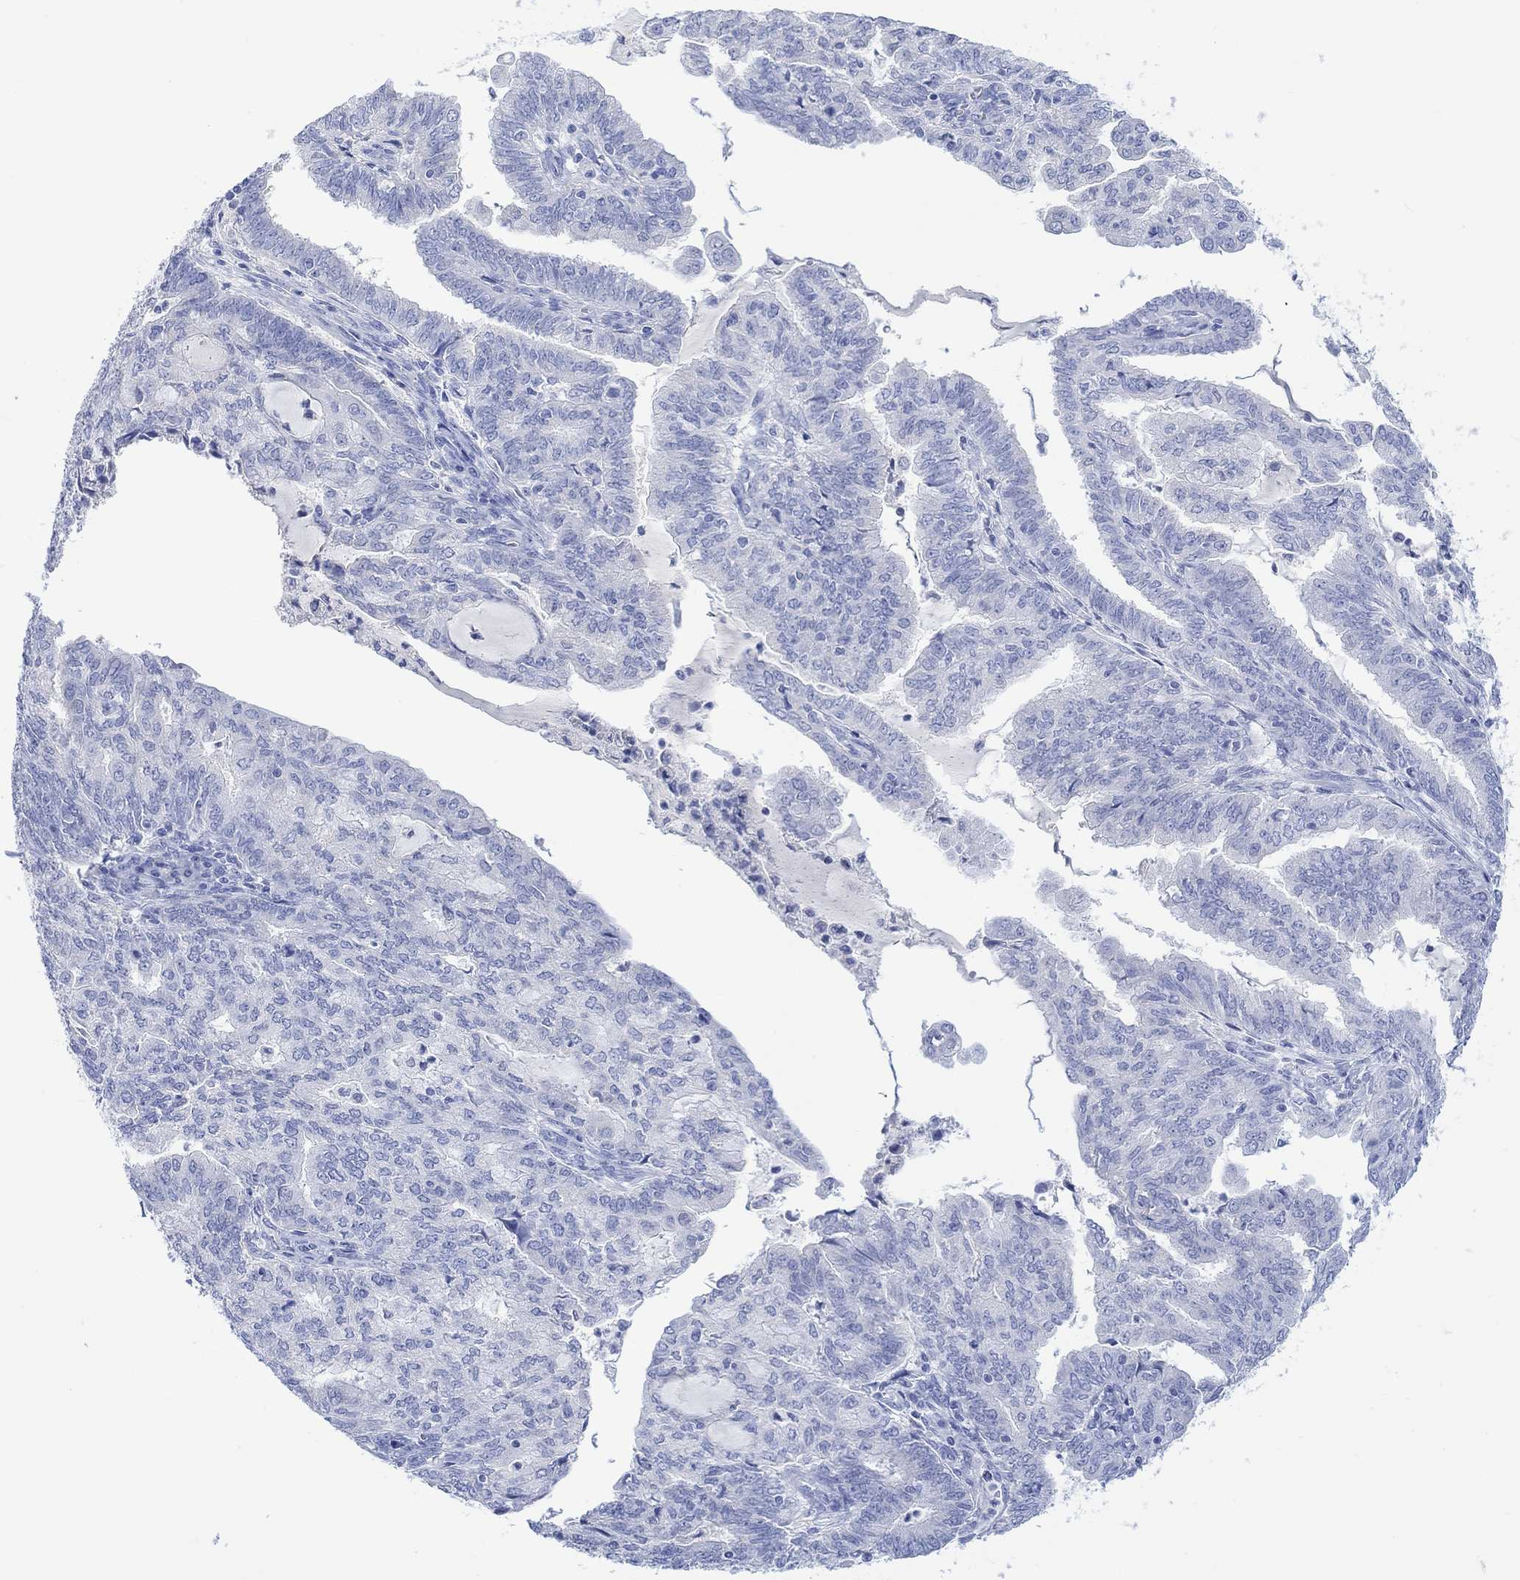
{"staining": {"intensity": "negative", "quantity": "none", "location": "none"}, "tissue": "endometrial cancer", "cell_type": "Tumor cells", "image_type": "cancer", "snomed": [{"axis": "morphology", "description": "Adenocarcinoma, NOS"}, {"axis": "topography", "description": "Endometrium"}], "caption": "The immunohistochemistry photomicrograph has no significant positivity in tumor cells of endometrial cancer tissue. (Brightfield microscopy of DAB immunohistochemistry (IHC) at high magnification).", "gene": "CALCA", "patient": {"sex": "female", "age": 82}}